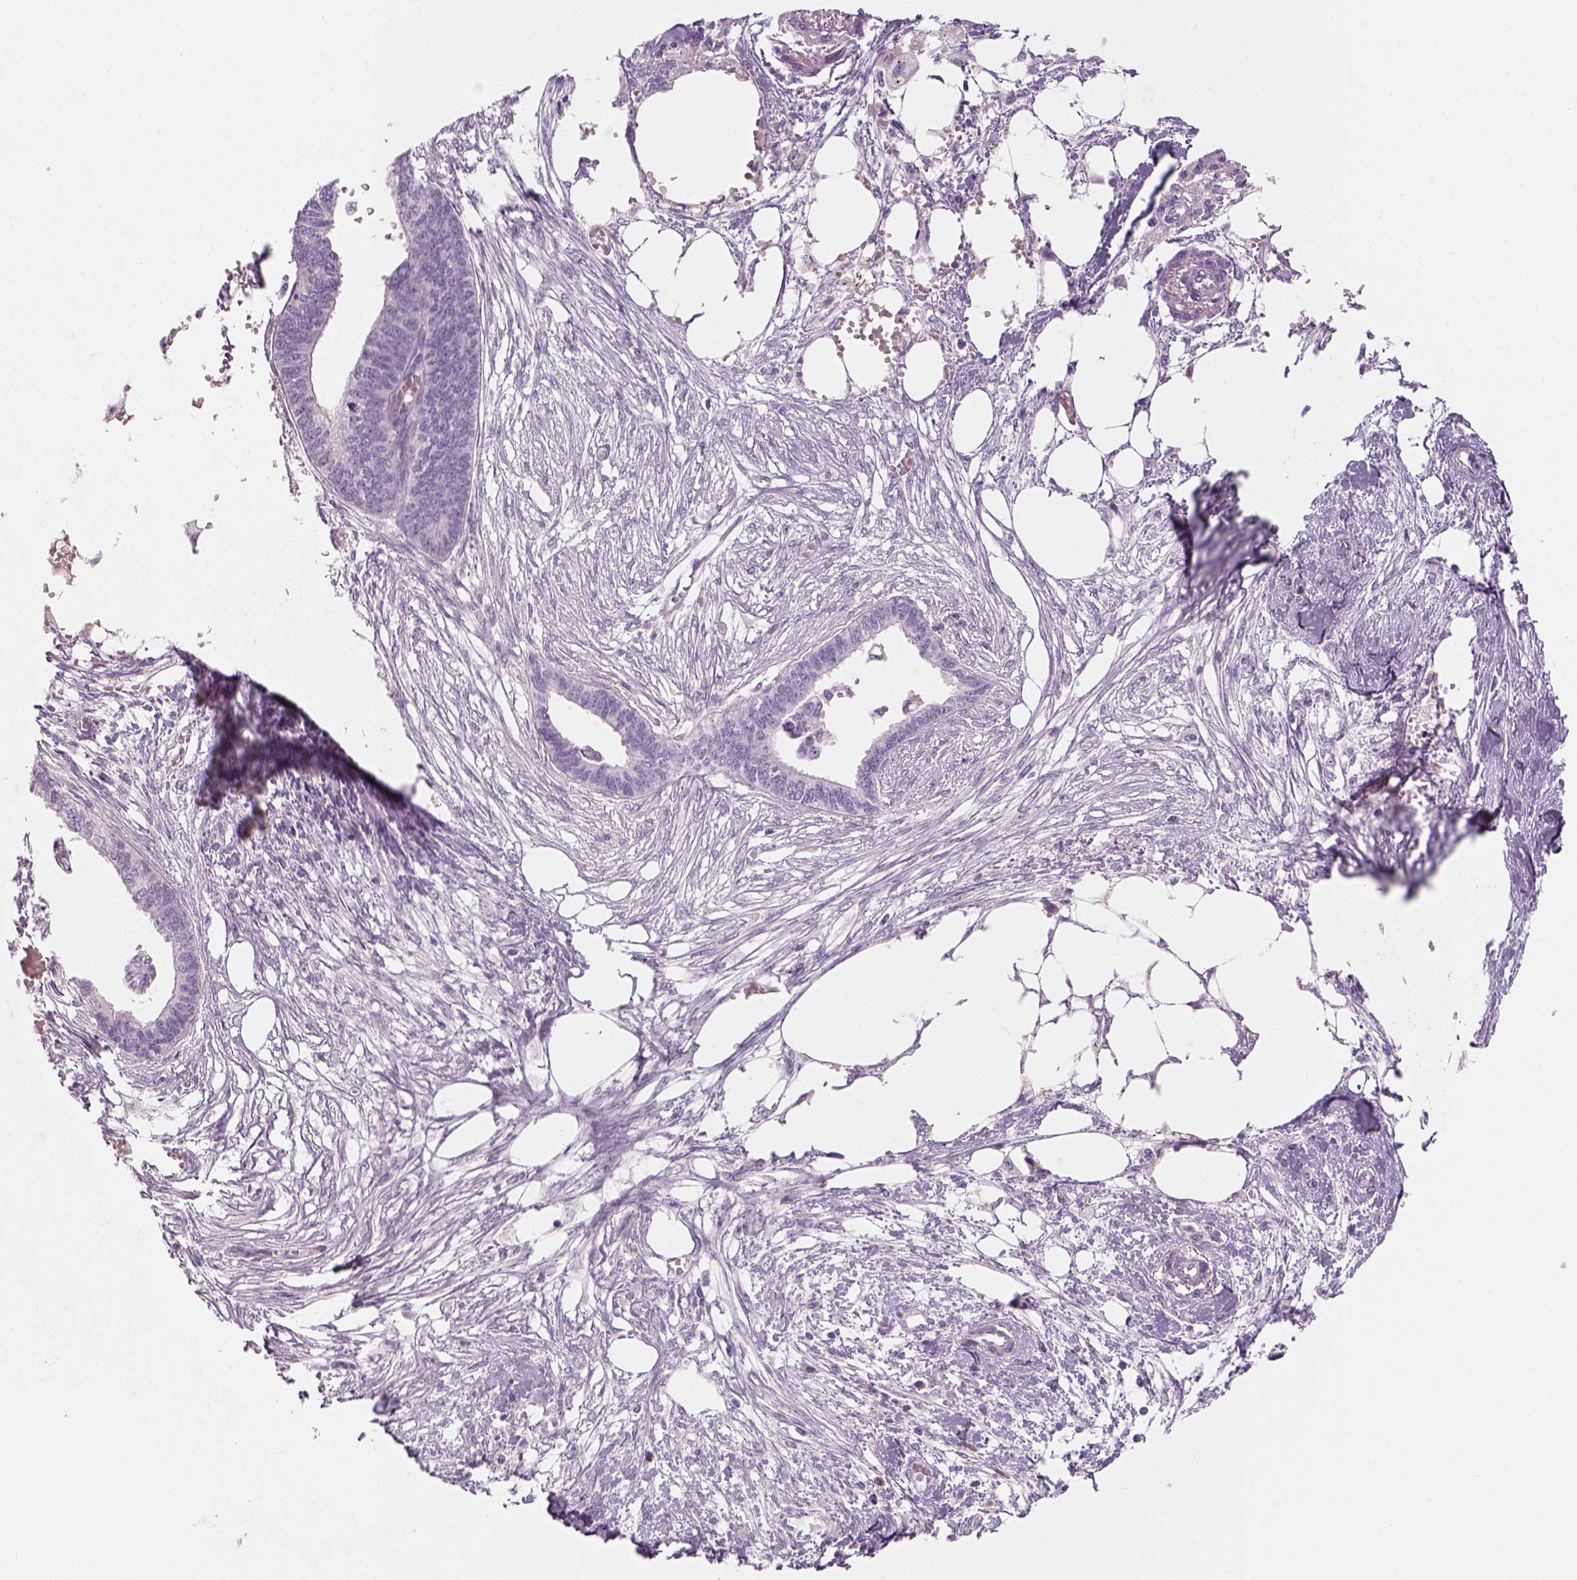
{"staining": {"intensity": "negative", "quantity": "none", "location": "none"}, "tissue": "endometrial cancer", "cell_type": "Tumor cells", "image_type": "cancer", "snomed": [{"axis": "morphology", "description": "Adenocarcinoma, NOS"}, {"axis": "morphology", "description": "Adenocarcinoma, metastatic, NOS"}, {"axis": "topography", "description": "Adipose tissue"}, {"axis": "topography", "description": "Endometrium"}], "caption": "The micrograph exhibits no significant positivity in tumor cells of endometrial metastatic adenocarcinoma.", "gene": "KRT25", "patient": {"sex": "female", "age": 67}}